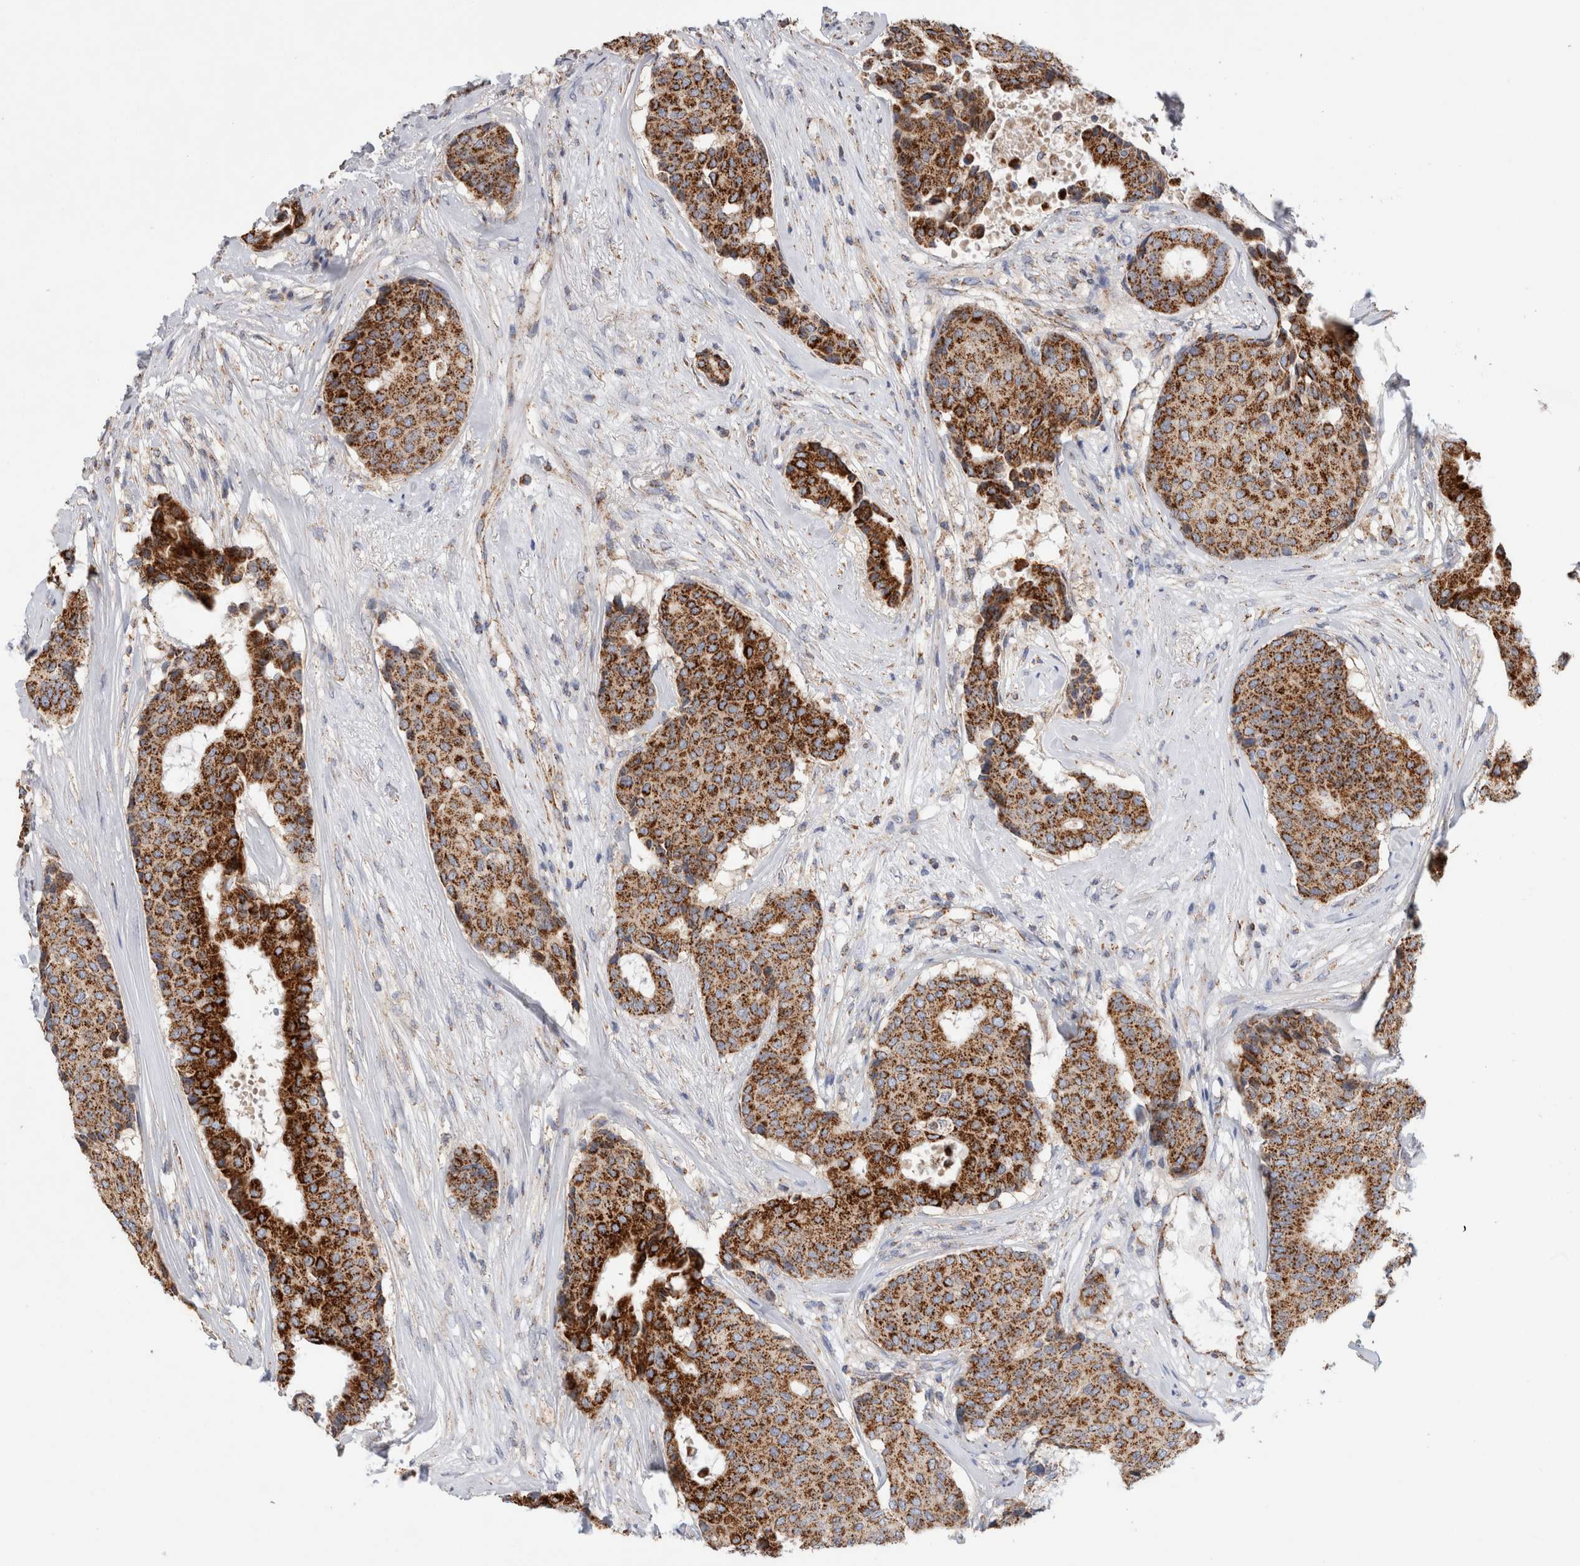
{"staining": {"intensity": "strong", "quantity": ">75%", "location": "cytoplasmic/membranous"}, "tissue": "breast cancer", "cell_type": "Tumor cells", "image_type": "cancer", "snomed": [{"axis": "morphology", "description": "Duct carcinoma"}, {"axis": "topography", "description": "Breast"}], "caption": "A photomicrograph of breast cancer stained for a protein demonstrates strong cytoplasmic/membranous brown staining in tumor cells. Nuclei are stained in blue.", "gene": "IARS2", "patient": {"sex": "female", "age": 75}}